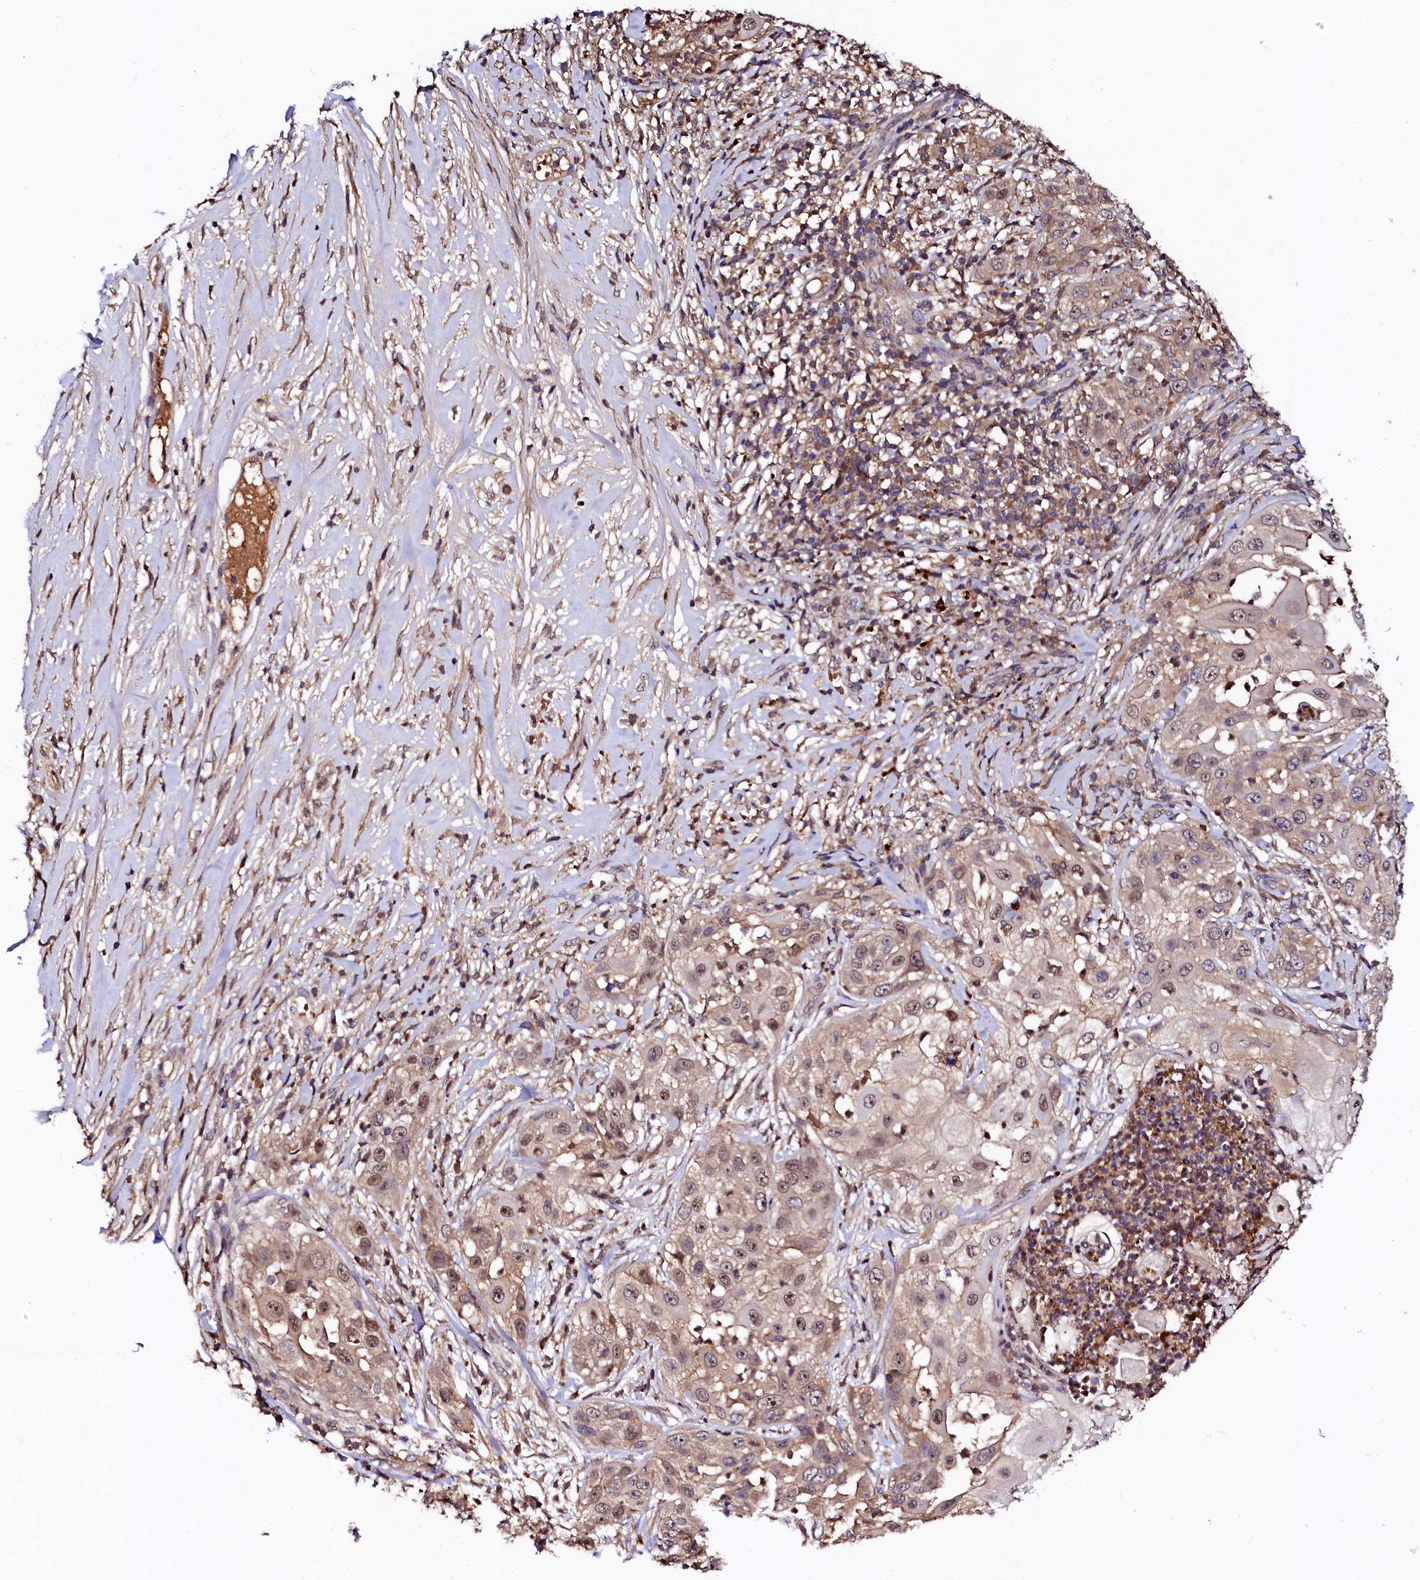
{"staining": {"intensity": "weak", "quantity": ">75%", "location": "cytoplasmic/membranous,nuclear"}, "tissue": "skin cancer", "cell_type": "Tumor cells", "image_type": "cancer", "snomed": [{"axis": "morphology", "description": "Squamous cell carcinoma, NOS"}, {"axis": "topography", "description": "Skin"}], "caption": "An image showing weak cytoplasmic/membranous and nuclear positivity in approximately >75% of tumor cells in skin cancer, as visualized by brown immunohistochemical staining.", "gene": "N4BP1", "patient": {"sex": "female", "age": 44}}